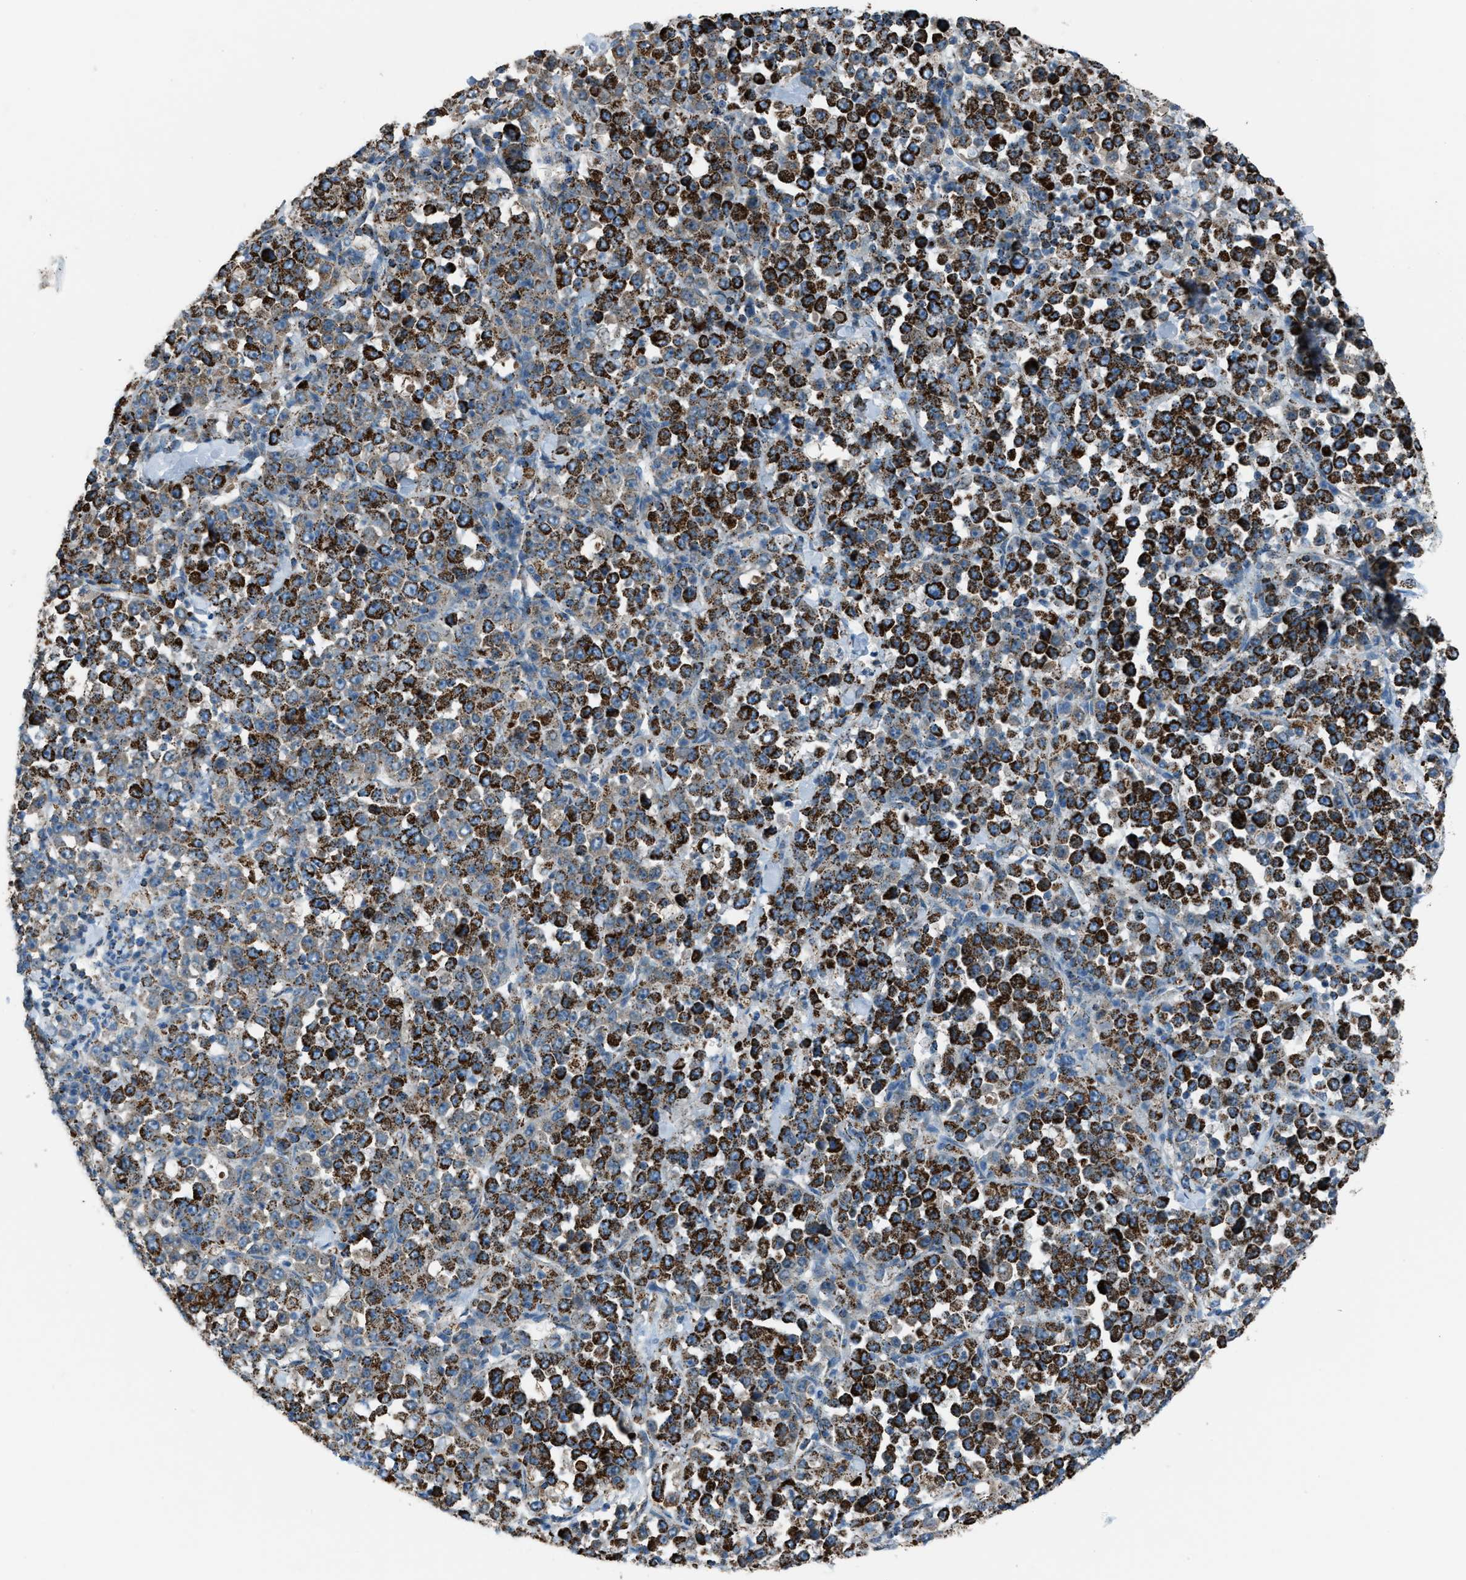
{"staining": {"intensity": "strong", "quantity": ">75%", "location": "cytoplasmic/membranous"}, "tissue": "stomach cancer", "cell_type": "Tumor cells", "image_type": "cancer", "snomed": [{"axis": "morphology", "description": "Normal tissue, NOS"}, {"axis": "morphology", "description": "Adenocarcinoma, NOS"}, {"axis": "topography", "description": "Stomach, upper"}, {"axis": "topography", "description": "Stomach"}], "caption": "Stomach adenocarcinoma stained with a protein marker displays strong staining in tumor cells.", "gene": "MDH2", "patient": {"sex": "male", "age": 59}}